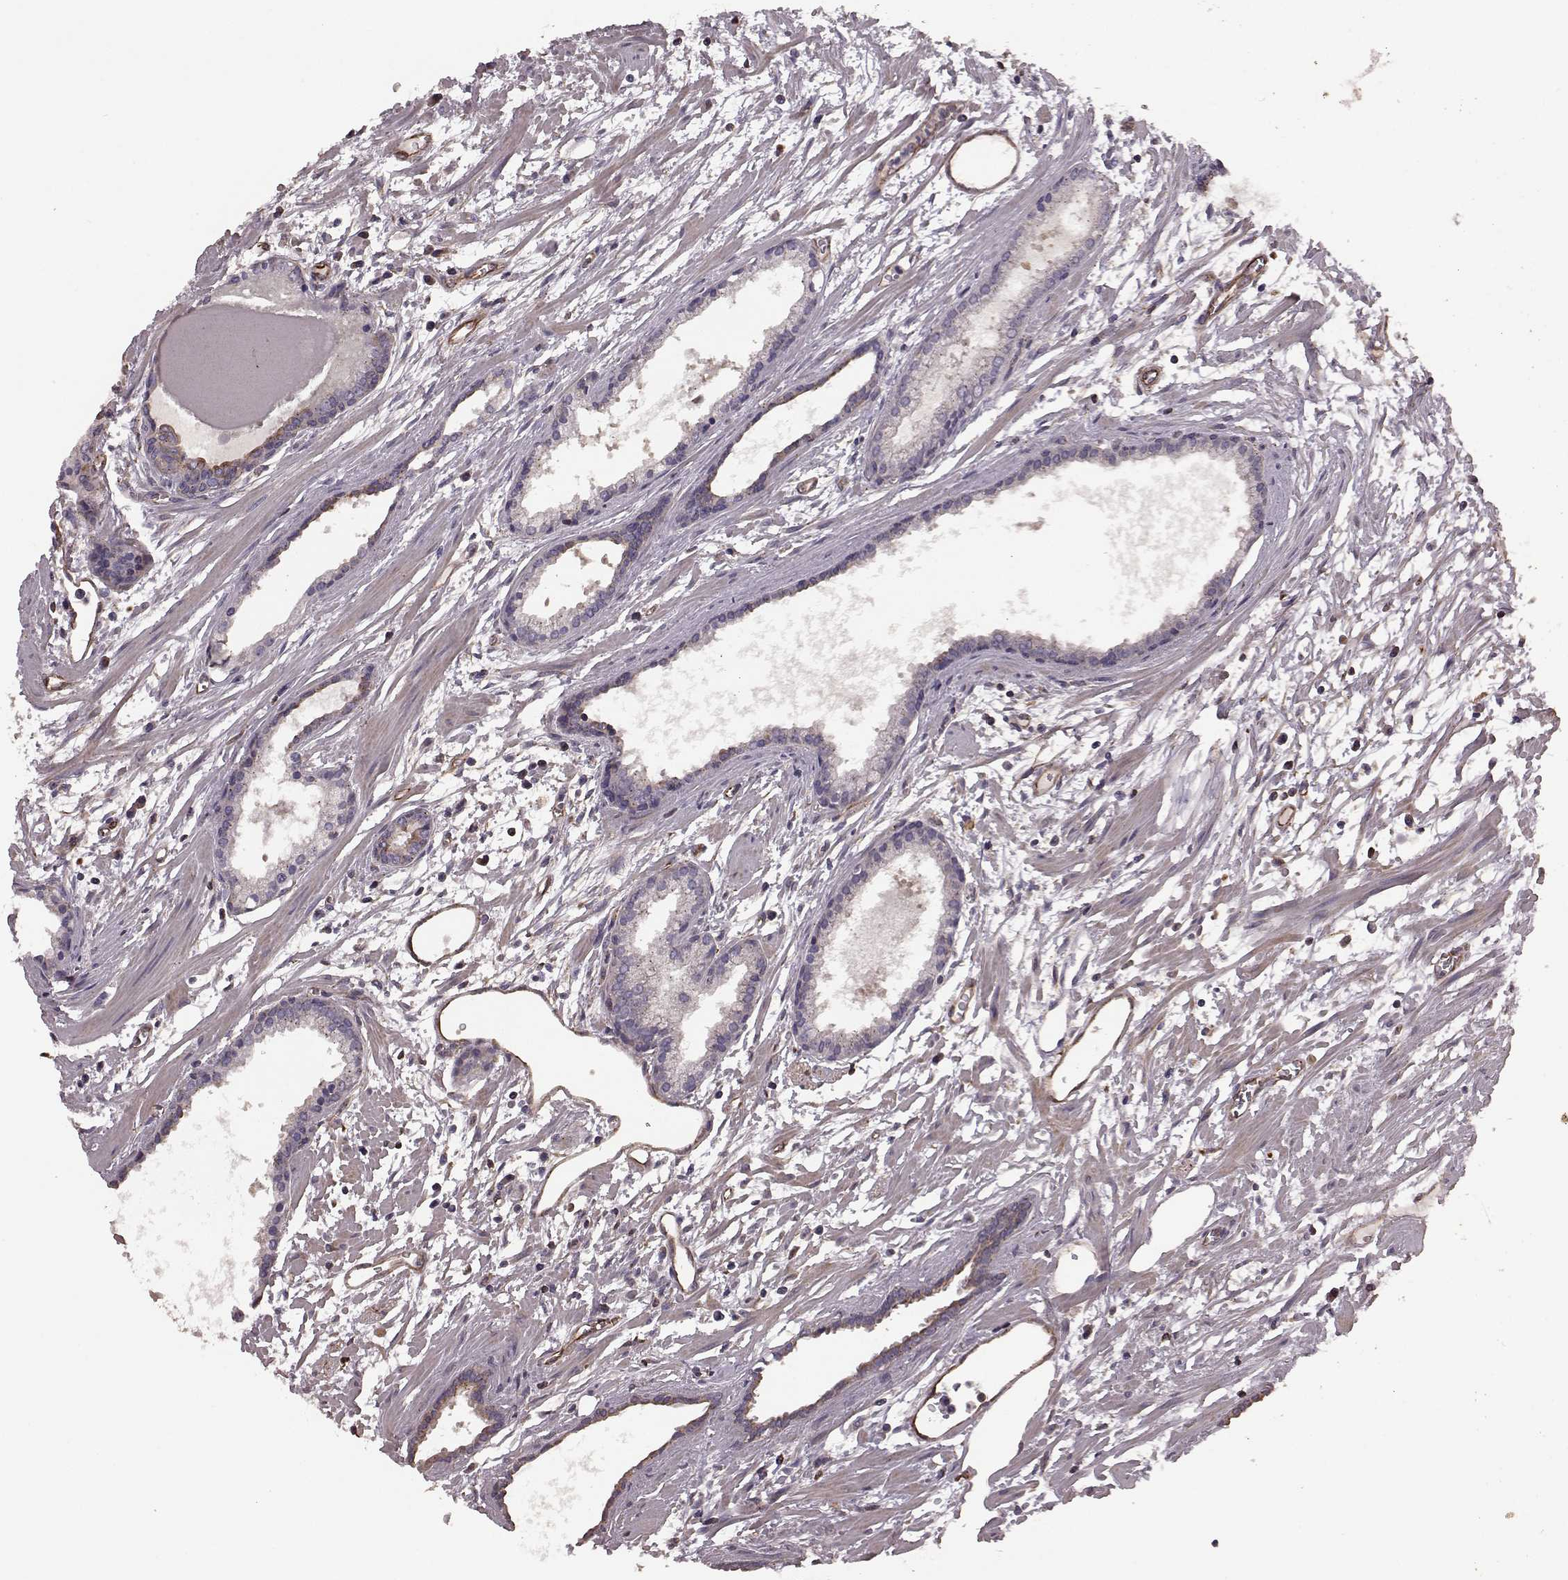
{"staining": {"intensity": "negative", "quantity": "none", "location": "none"}, "tissue": "prostate cancer", "cell_type": "Tumor cells", "image_type": "cancer", "snomed": [{"axis": "morphology", "description": "Adenocarcinoma, High grade"}, {"axis": "topography", "description": "Prostate"}], "caption": "The image exhibits no significant expression in tumor cells of prostate cancer. The staining was performed using DAB to visualize the protein expression in brown, while the nuclei were stained in blue with hematoxylin (Magnification: 20x).", "gene": "NTF3", "patient": {"sex": "male", "age": 68}}